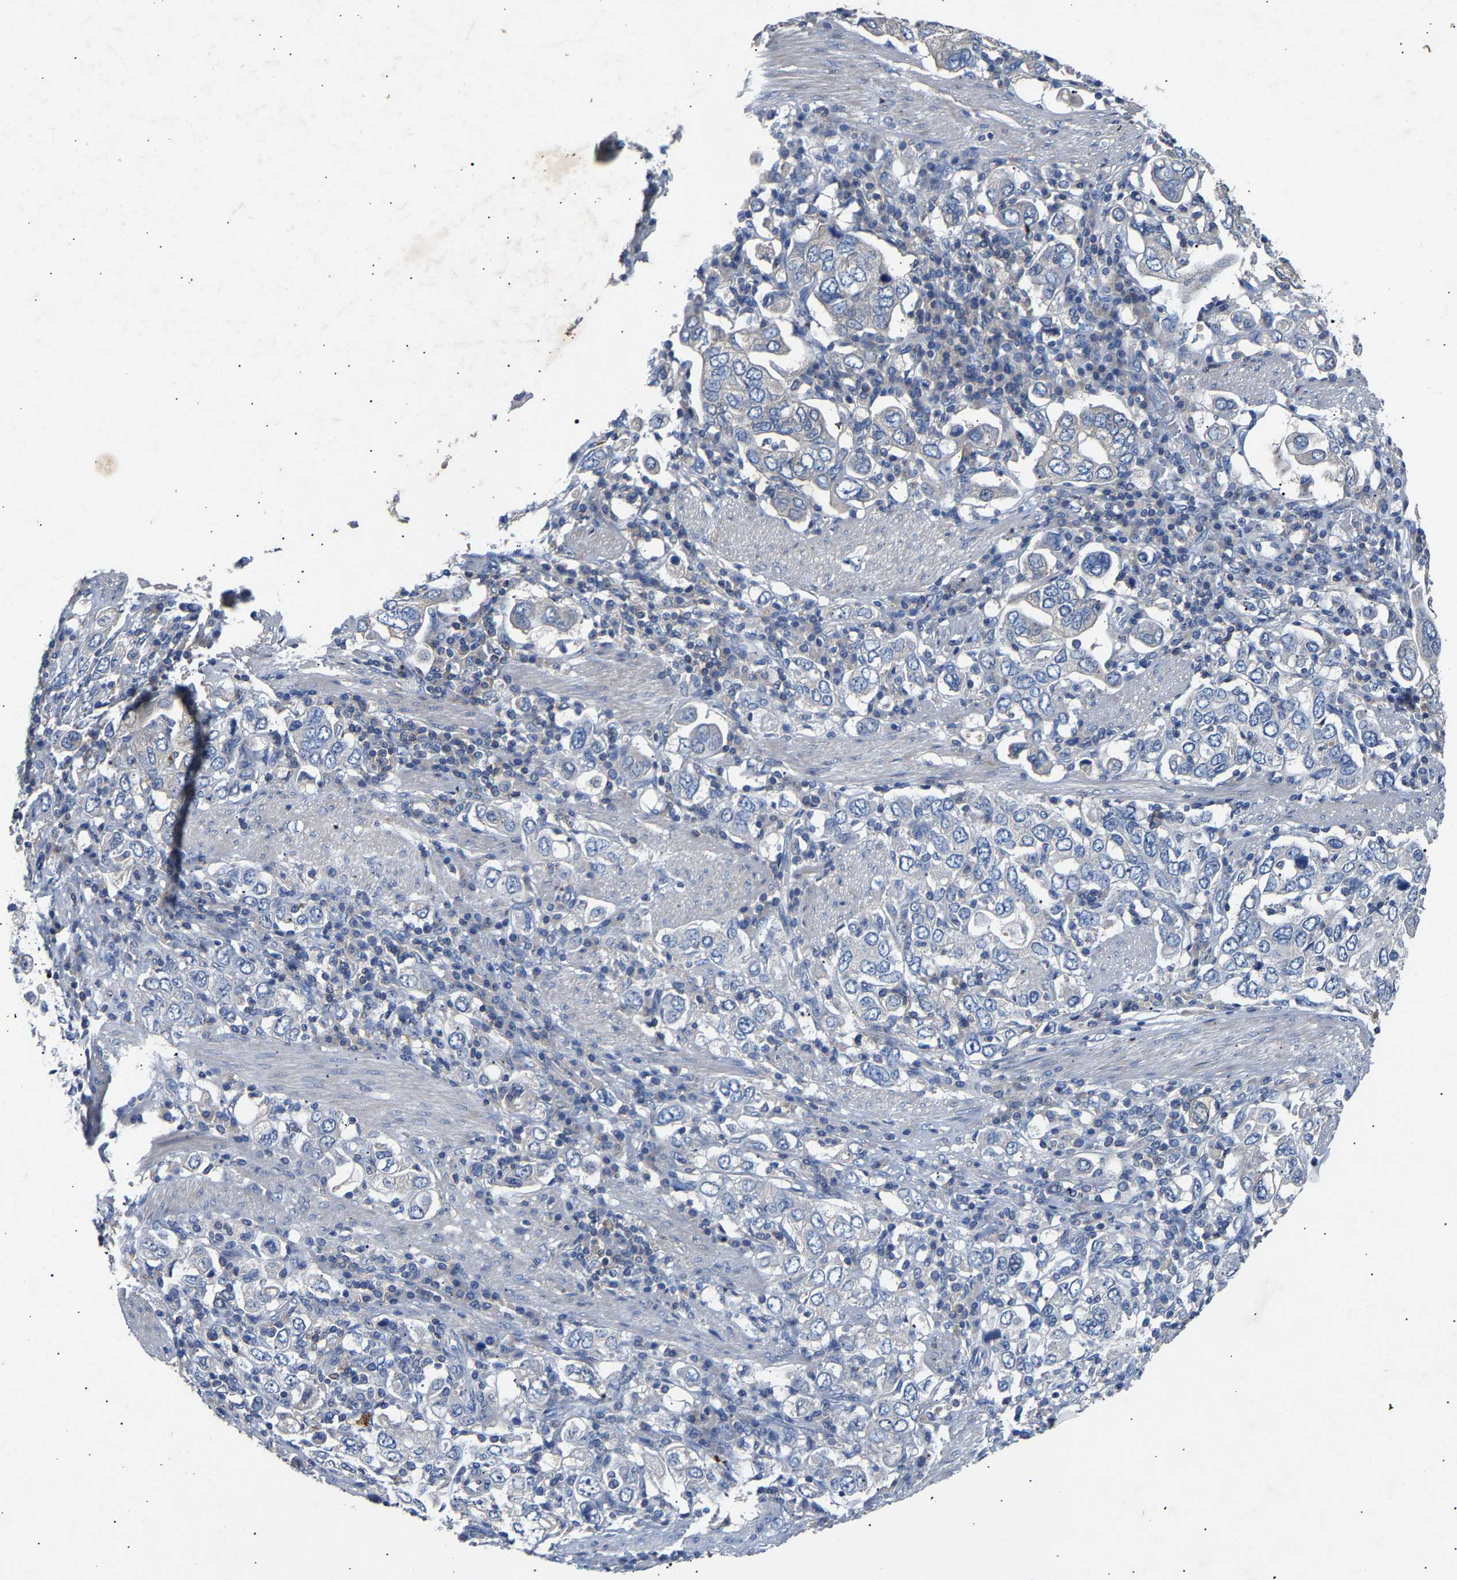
{"staining": {"intensity": "negative", "quantity": "none", "location": "none"}, "tissue": "stomach cancer", "cell_type": "Tumor cells", "image_type": "cancer", "snomed": [{"axis": "morphology", "description": "Adenocarcinoma, NOS"}, {"axis": "topography", "description": "Stomach, upper"}], "caption": "Tumor cells show no significant protein staining in stomach cancer.", "gene": "CCDC171", "patient": {"sex": "male", "age": 62}}